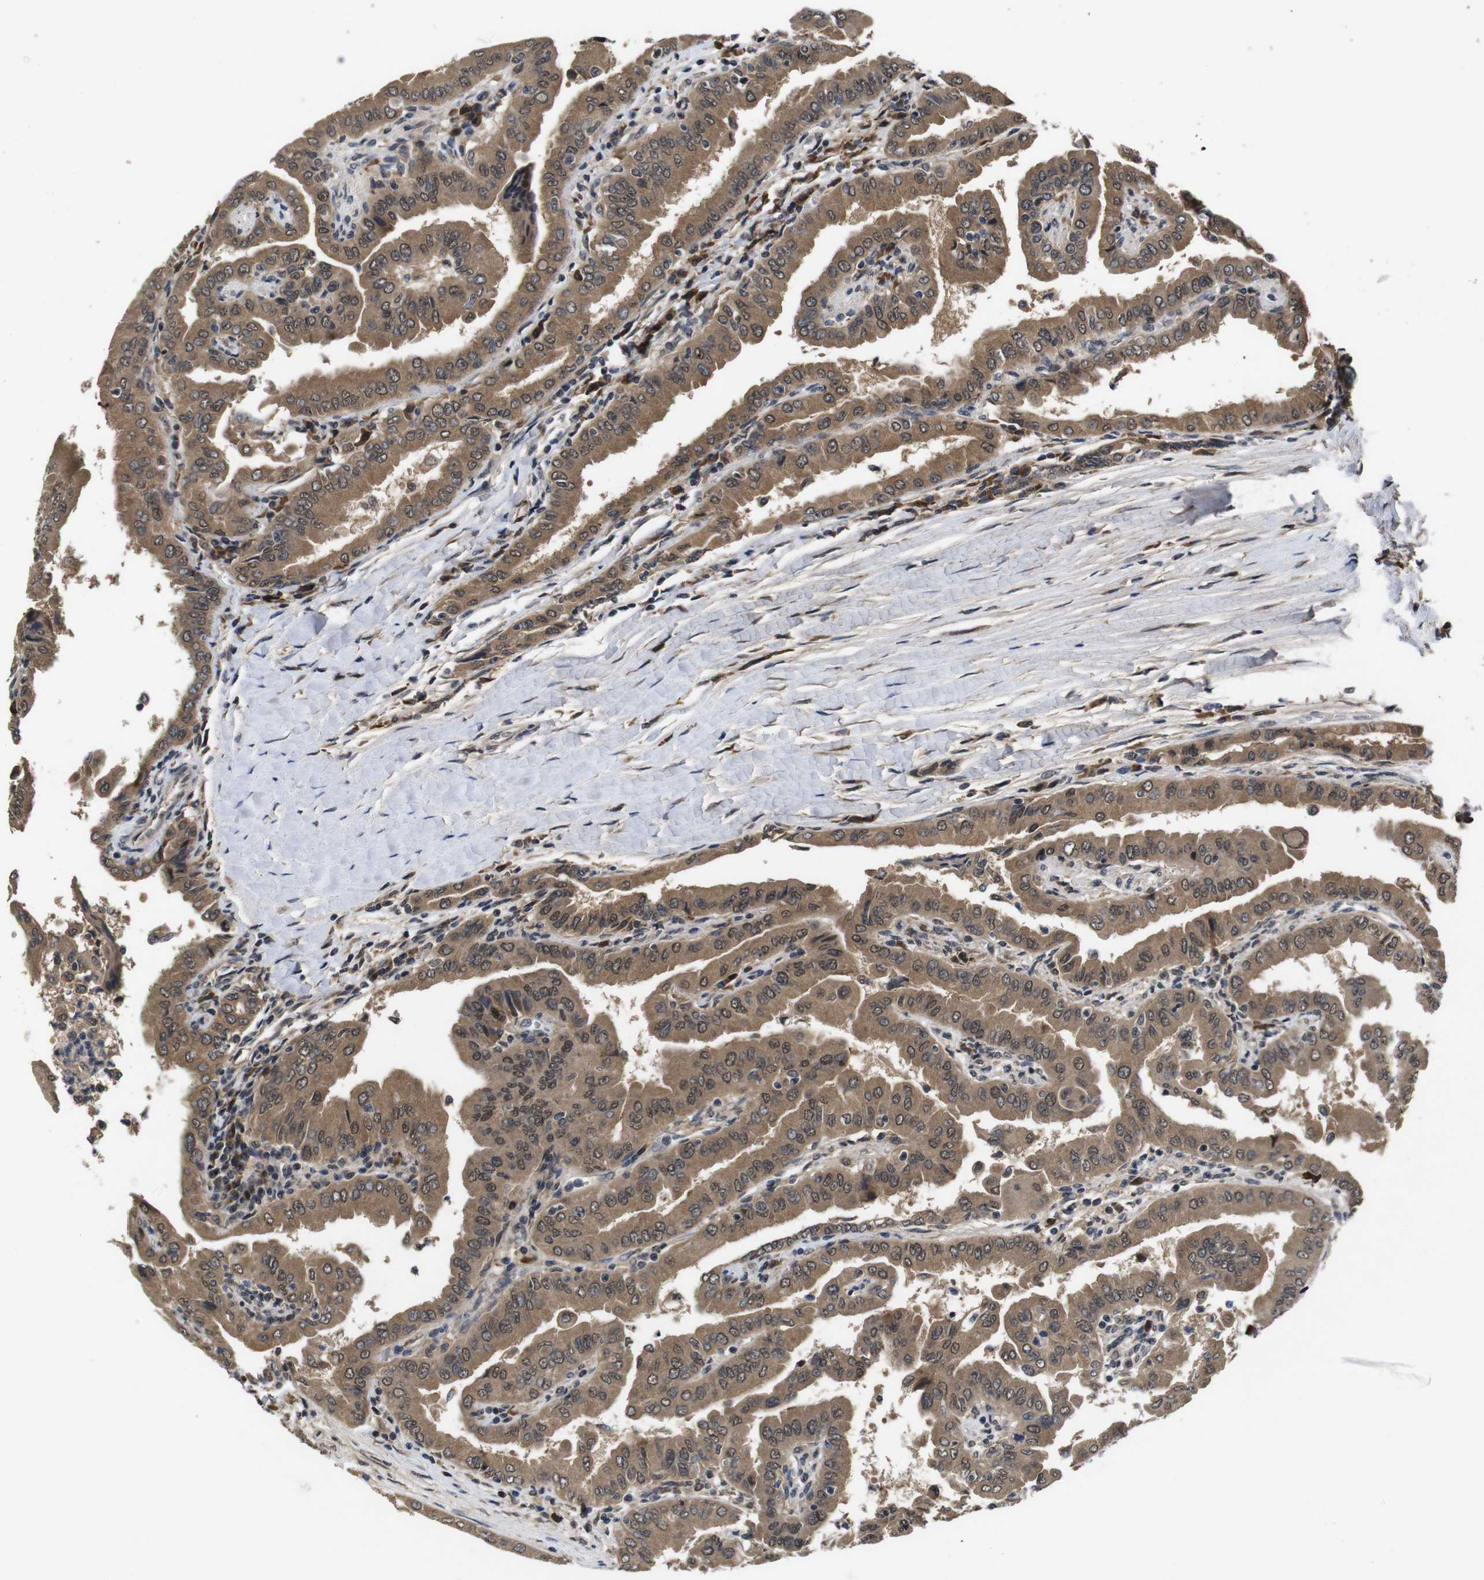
{"staining": {"intensity": "moderate", "quantity": ">75%", "location": "cytoplasmic/membranous,nuclear"}, "tissue": "thyroid cancer", "cell_type": "Tumor cells", "image_type": "cancer", "snomed": [{"axis": "morphology", "description": "Papillary adenocarcinoma, NOS"}, {"axis": "topography", "description": "Thyroid gland"}], "caption": "This image demonstrates IHC staining of human thyroid cancer (papillary adenocarcinoma), with medium moderate cytoplasmic/membranous and nuclear staining in approximately >75% of tumor cells.", "gene": "ZBTB46", "patient": {"sex": "male", "age": 33}}